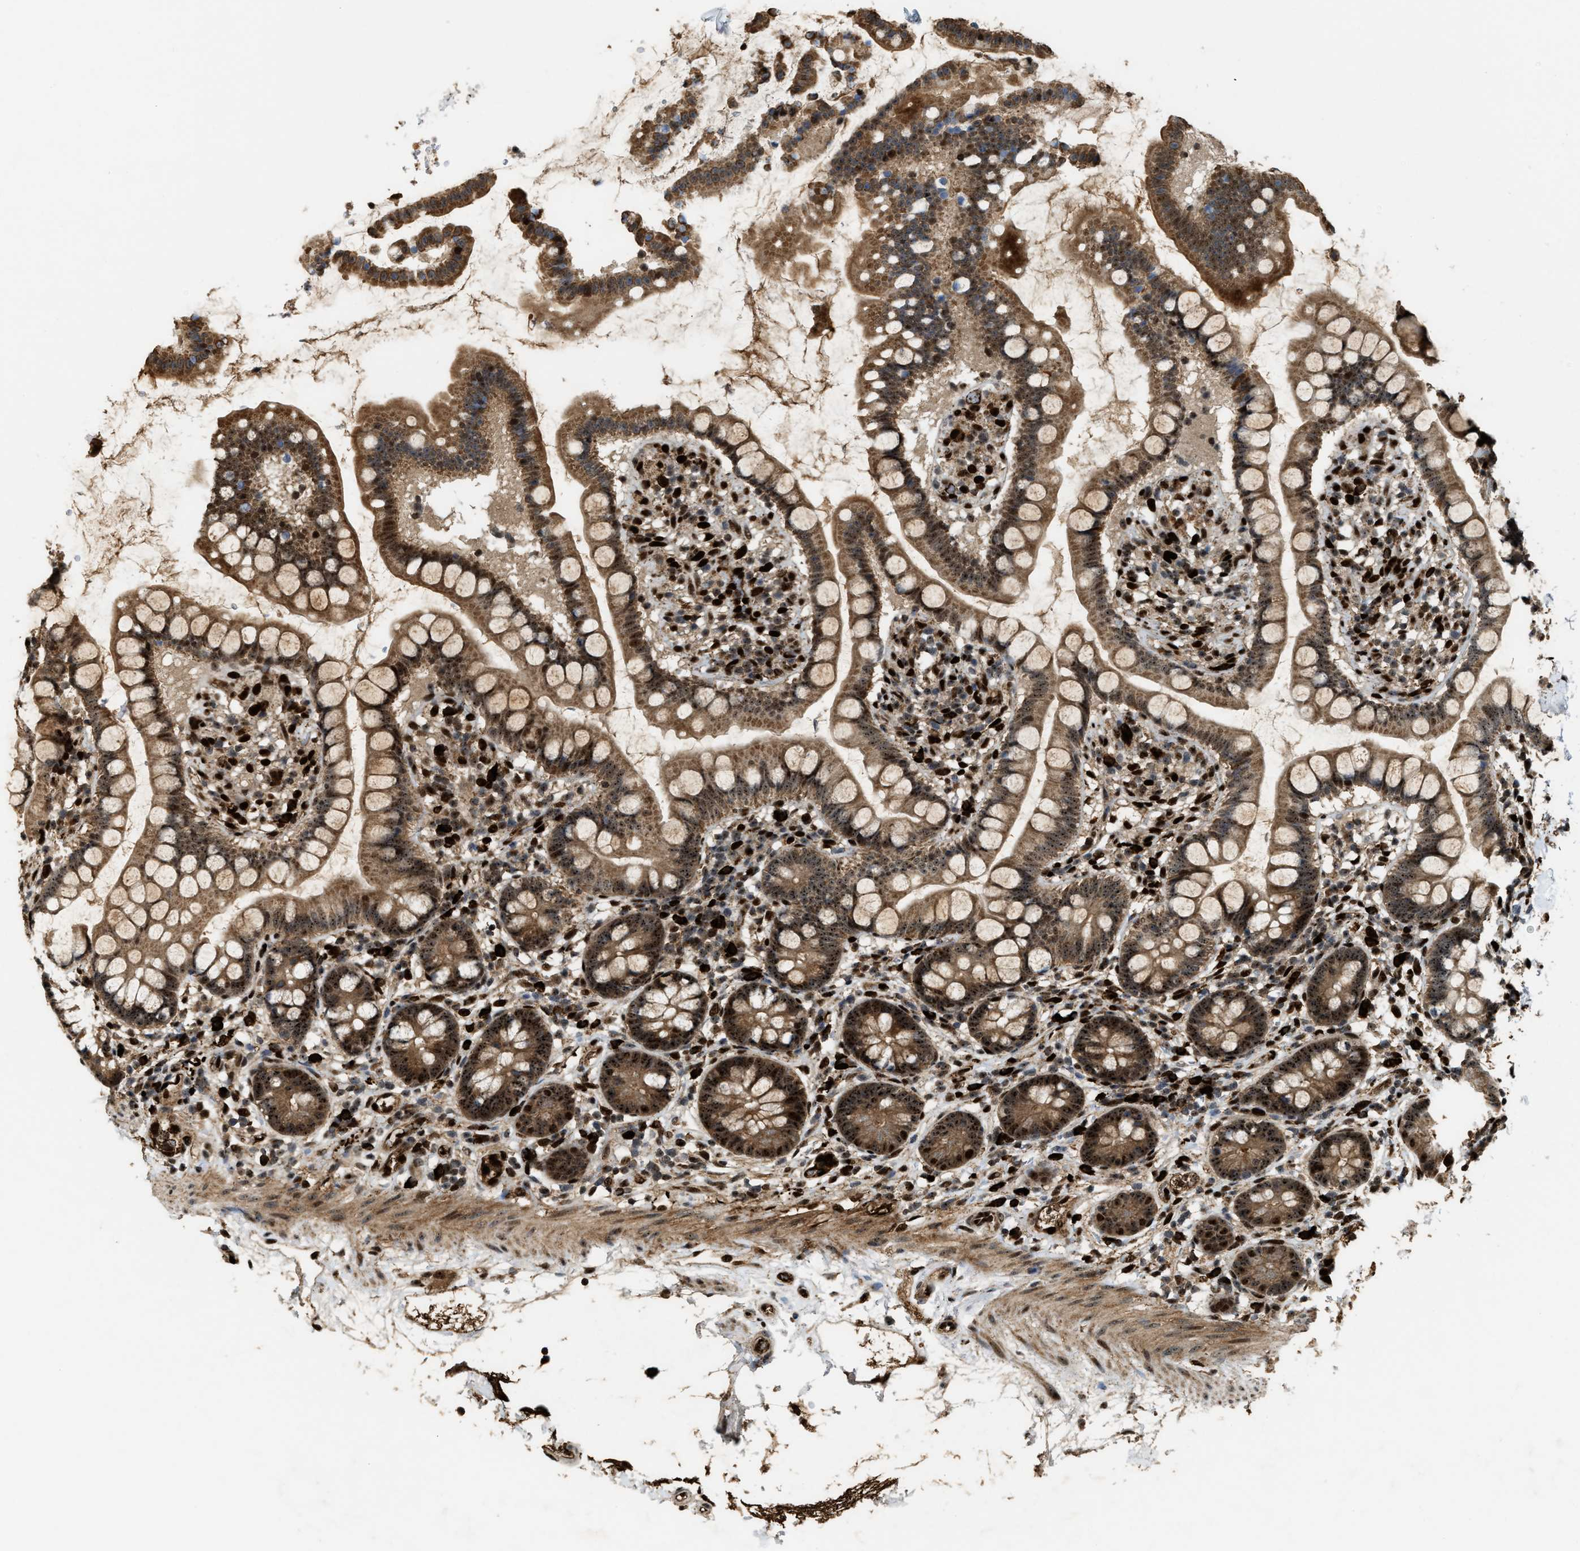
{"staining": {"intensity": "strong", "quantity": ">75%", "location": "cytoplasmic/membranous,nuclear"}, "tissue": "small intestine", "cell_type": "Glandular cells", "image_type": "normal", "snomed": [{"axis": "morphology", "description": "Normal tissue, NOS"}, {"axis": "topography", "description": "Small intestine"}], "caption": "Immunohistochemistry (IHC) image of benign human small intestine stained for a protein (brown), which reveals high levels of strong cytoplasmic/membranous,nuclear staining in about >75% of glandular cells.", "gene": "ZNF687", "patient": {"sex": "female", "age": 84}}